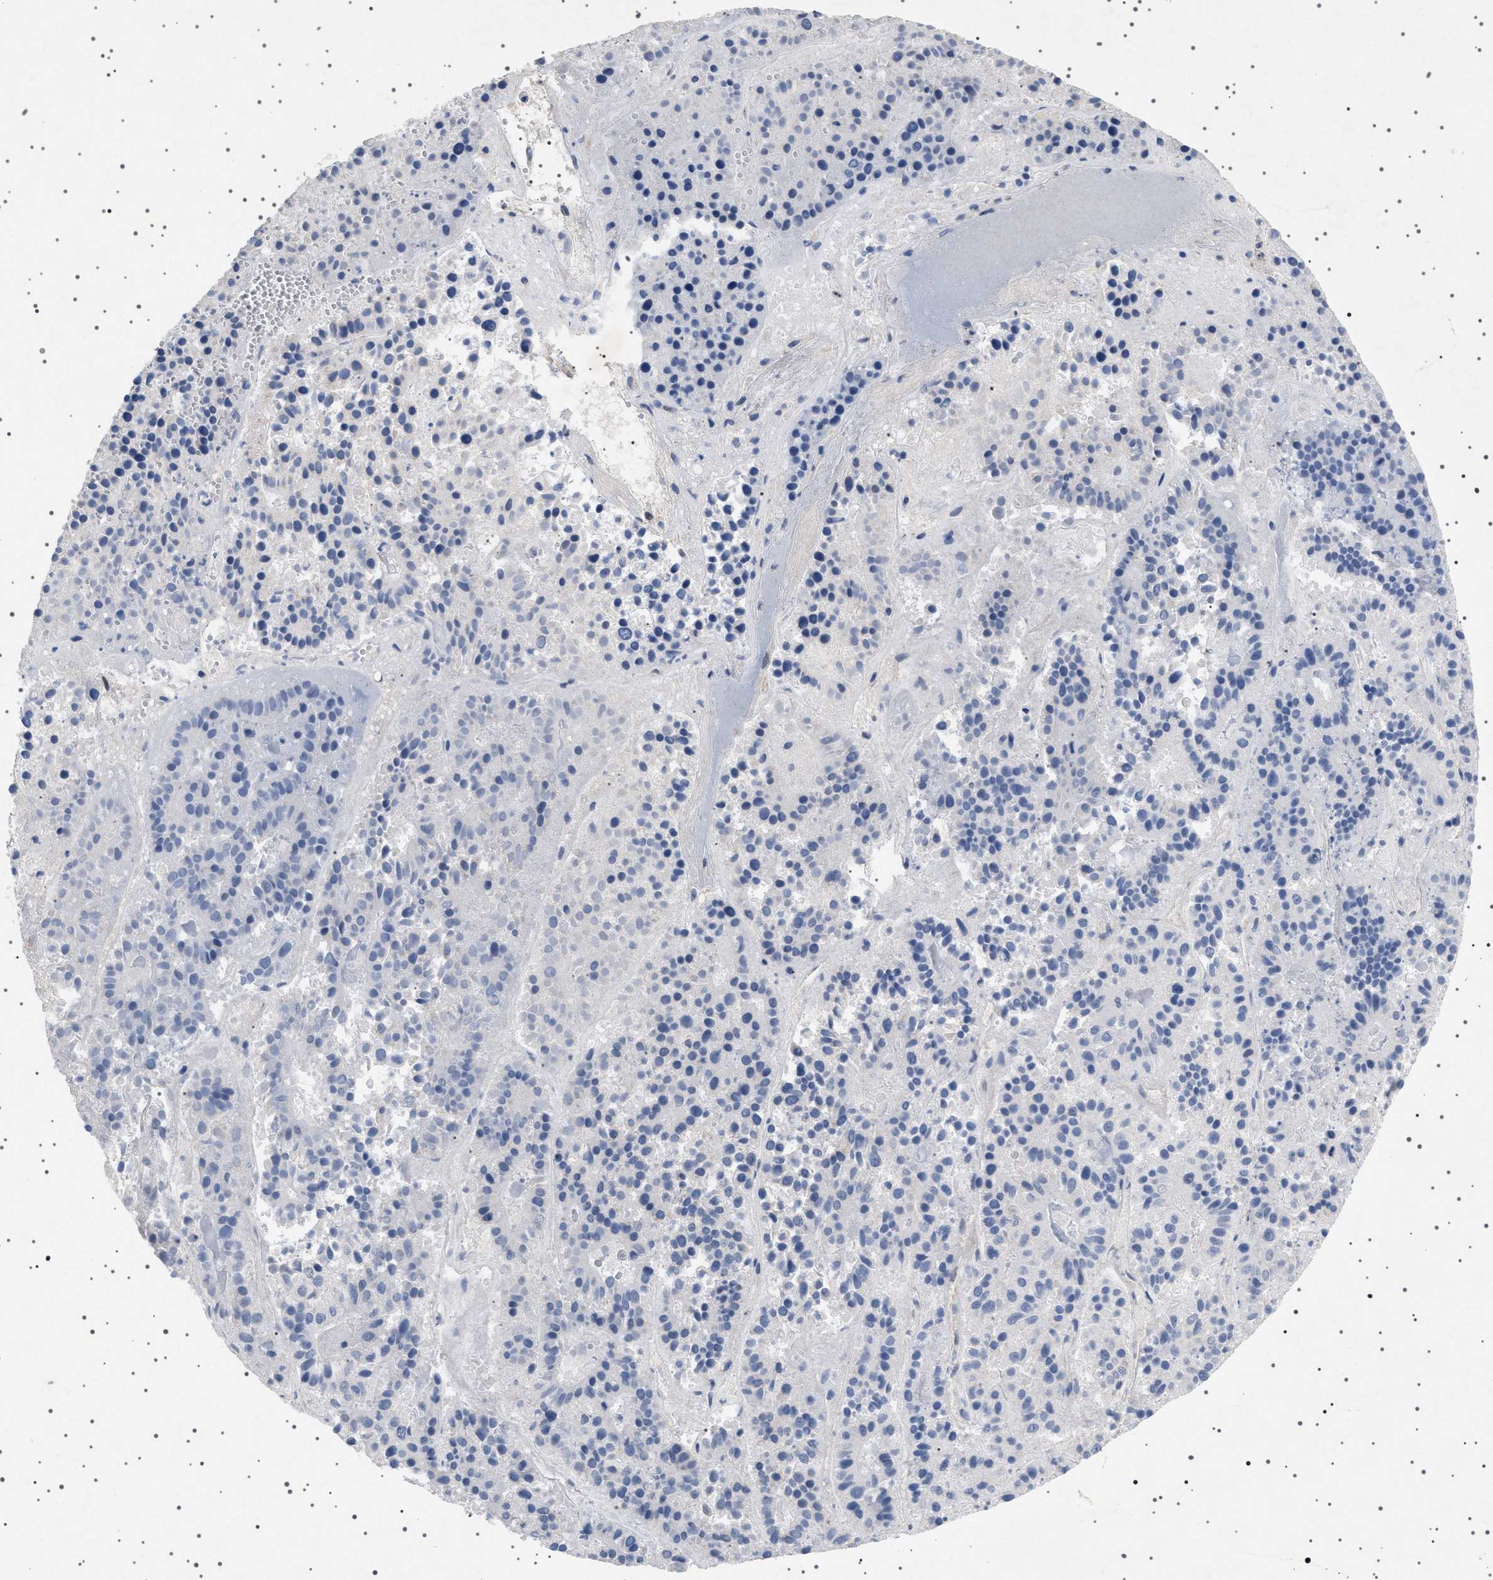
{"staining": {"intensity": "negative", "quantity": "none", "location": "none"}, "tissue": "pancreatic cancer", "cell_type": "Tumor cells", "image_type": "cancer", "snomed": [{"axis": "morphology", "description": "Adenocarcinoma, NOS"}, {"axis": "topography", "description": "Pancreas"}], "caption": "A photomicrograph of pancreatic cancer stained for a protein shows no brown staining in tumor cells. (Immunohistochemistry, brightfield microscopy, high magnification).", "gene": "HTR1A", "patient": {"sex": "male", "age": 50}}